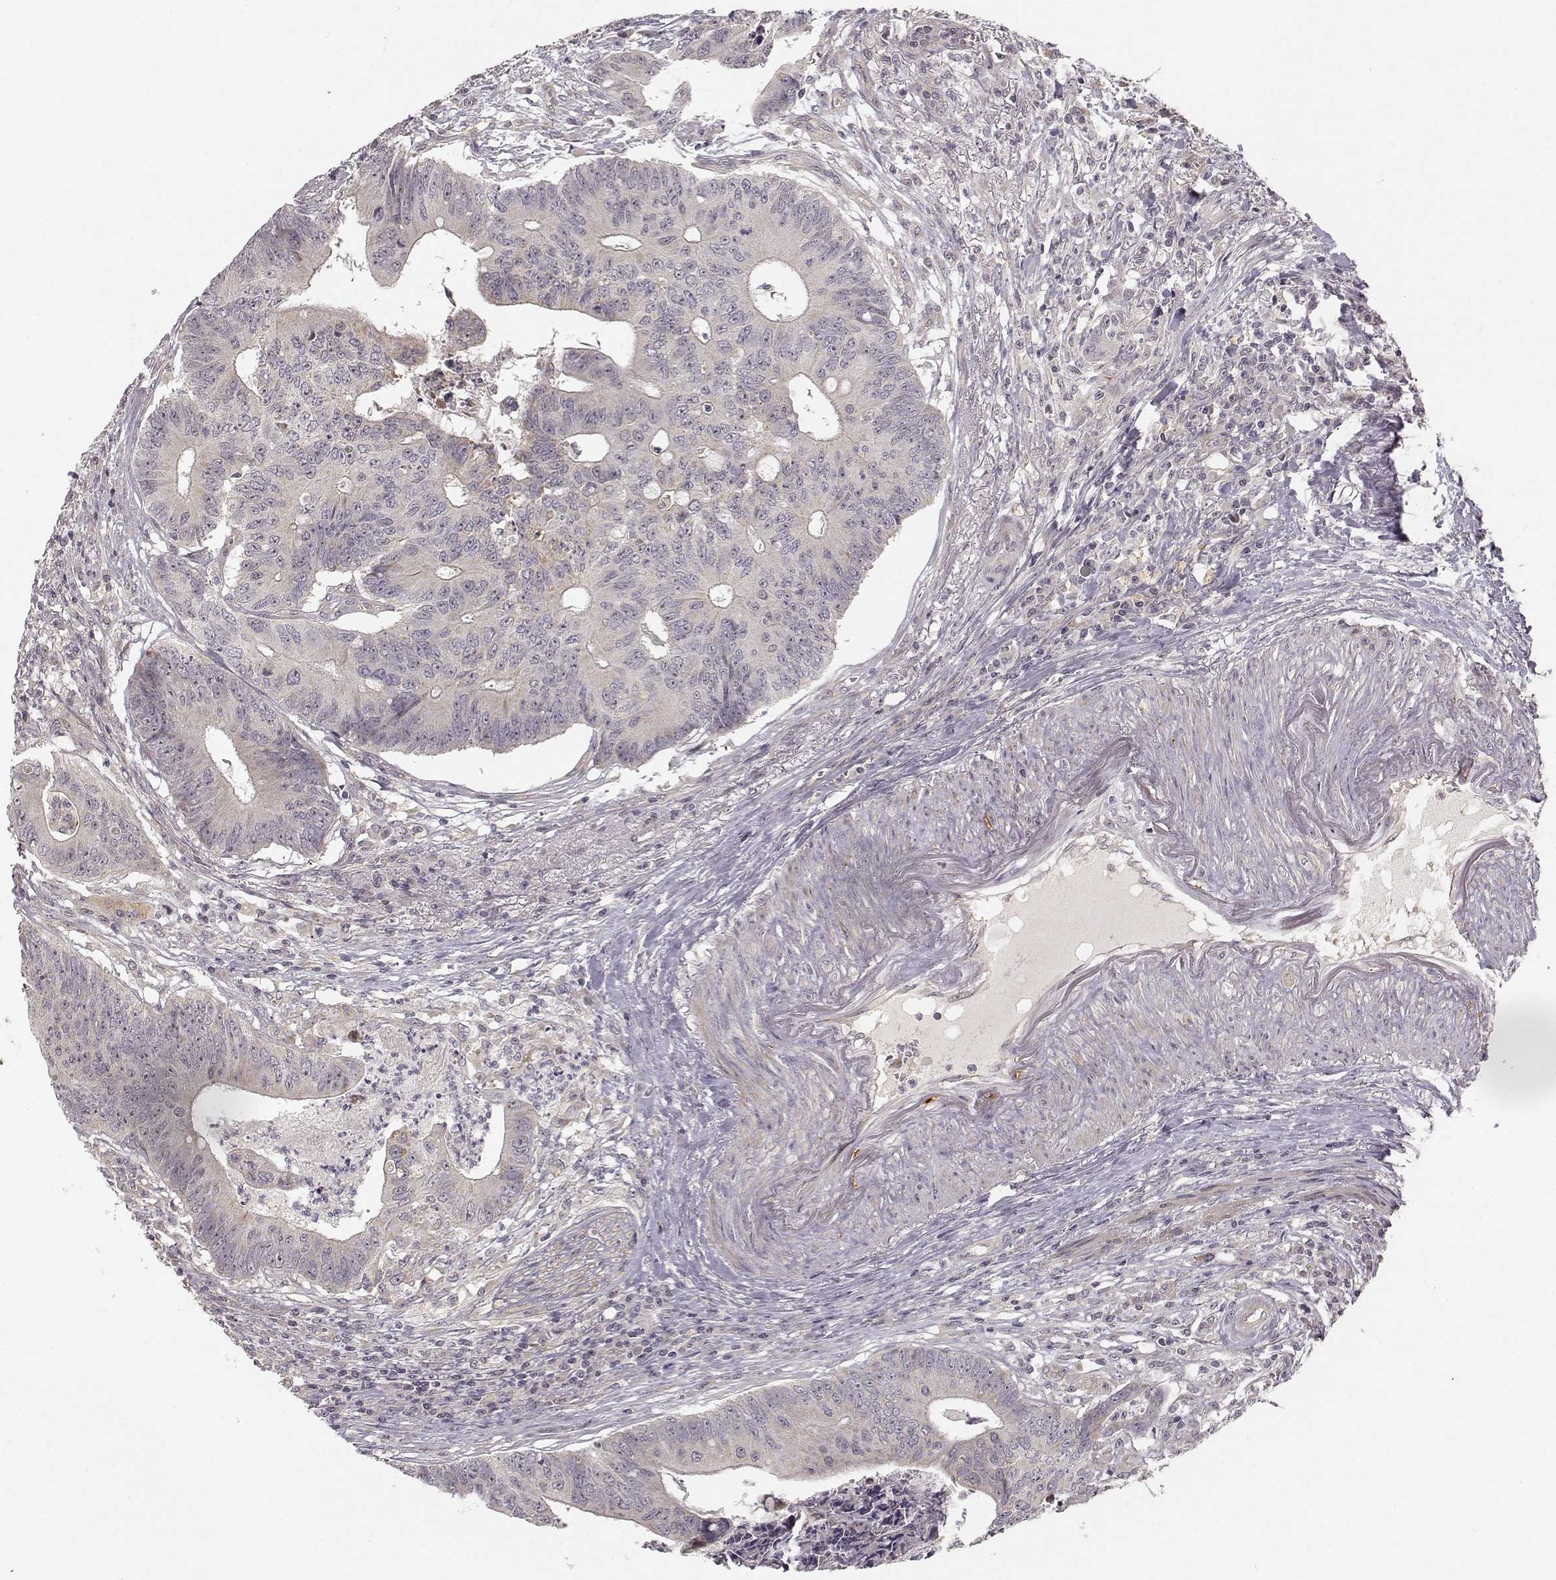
{"staining": {"intensity": "negative", "quantity": "none", "location": "none"}, "tissue": "colorectal cancer", "cell_type": "Tumor cells", "image_type": "cancer", "snomed": [{"axis": "morphology", "description": "Adenocarcinoma, NOS"}, {"axis": "topography", "description": "Colon"}], "caption": "Protein analysis of colorectal adenocarcinoma displays no significant positivity in tumor cells. (Stains: DAB IHC with hematoxylin counter stain, Microscopy: brightfield microscopy at high magnification).", "gene": "MED12L", "patient": {"sex": "male", "age": 84}}